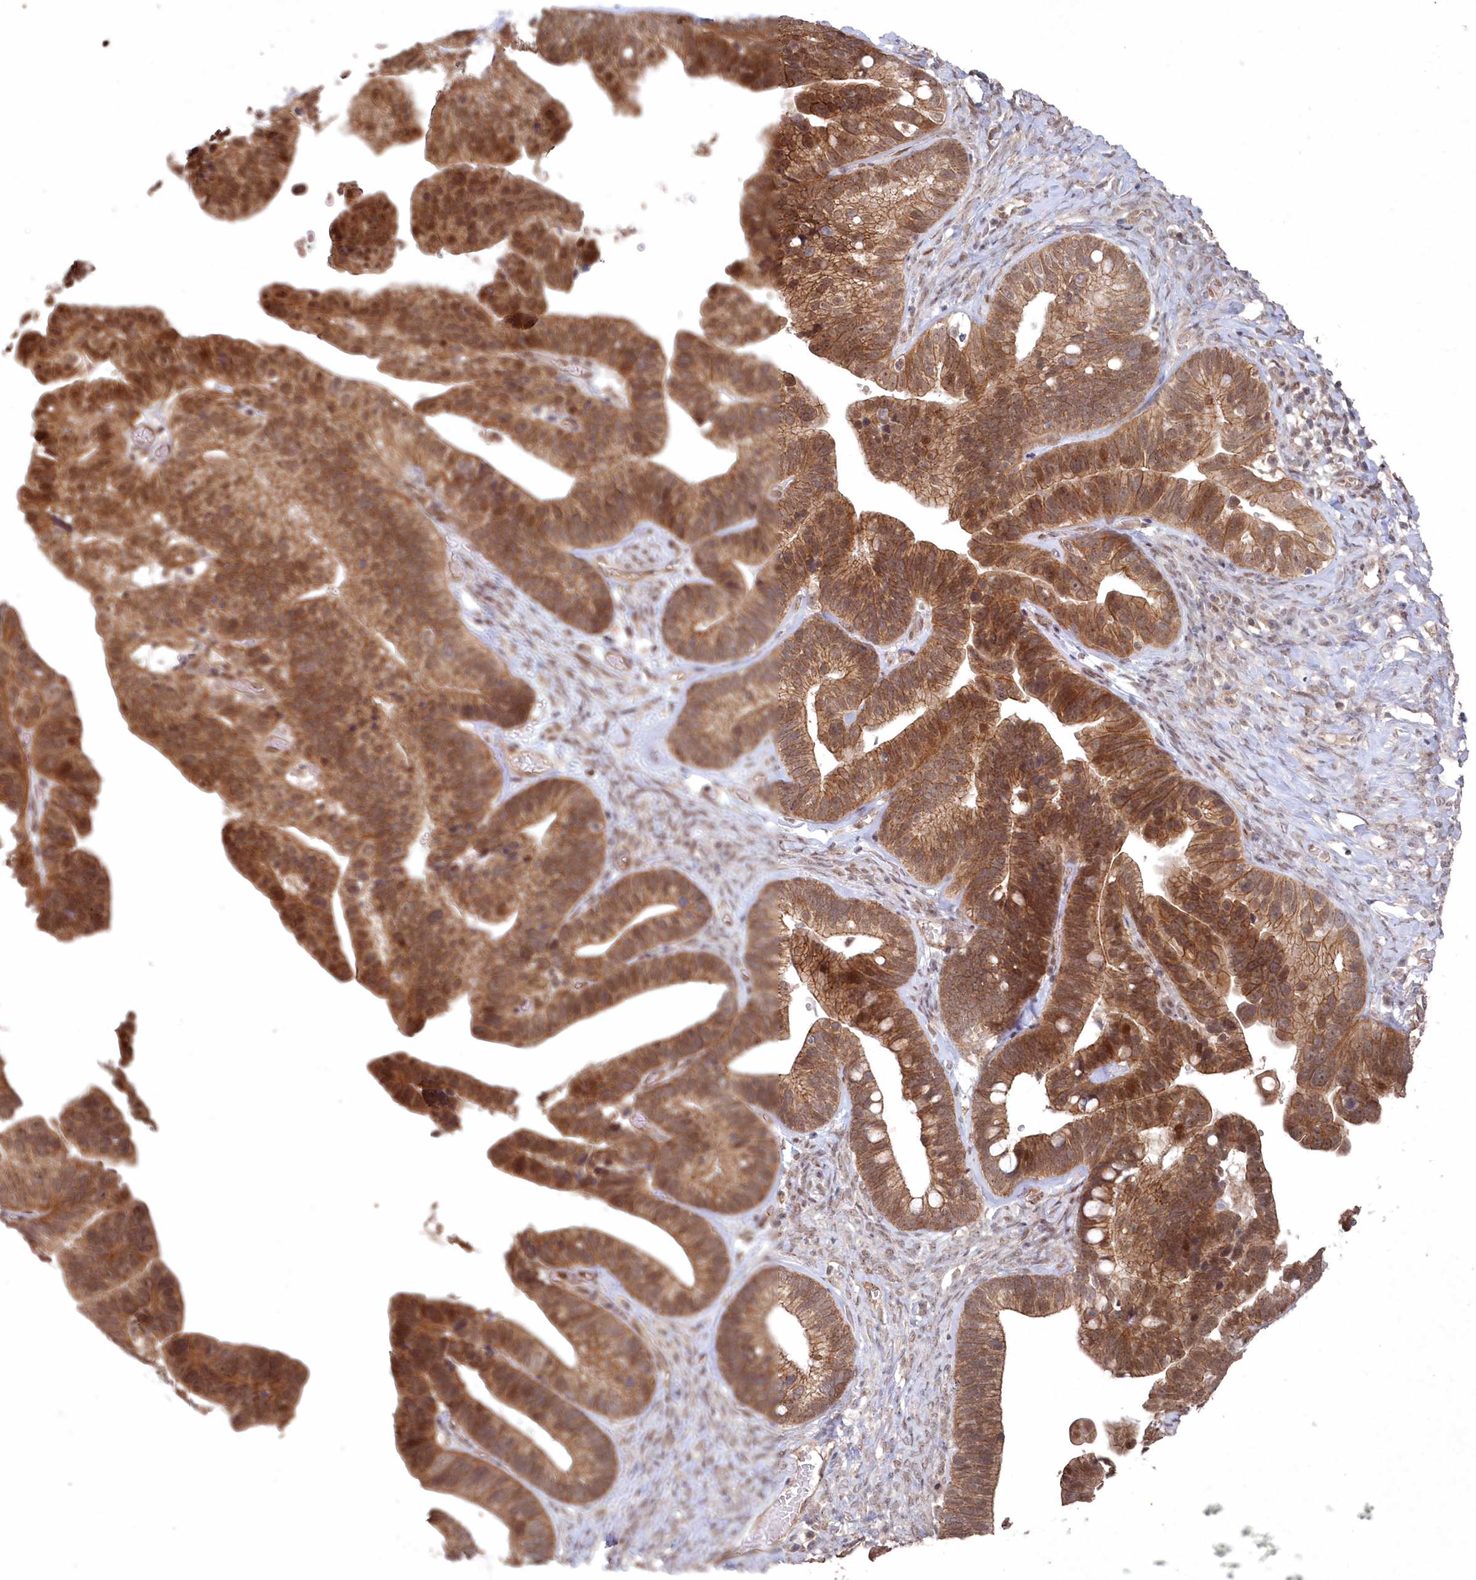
{"staining": {"intensity": "strong", "quantity": ">75%", "location": "cytoplasmic/membranous"}, "tissue": "ovarian cancer", "cell_type": "Tumor cells", "image_type": "cancer", "snomed": [{"axis": "morphology", "description": "Cystadenocarcinoma, serous, NOS"}, {"axis": "topography", "description": "Ovary"}], "caption": "Ovarian serous cystadenocarcinoma tissue shows strong cytoplasmic/membranous positivity in approximately >75% of tumor cells (DAB = brown stain, brightfield microscopy at high magnification).", "gene": "VSIG2", "patient": {"sex": "female", "age": 56}}